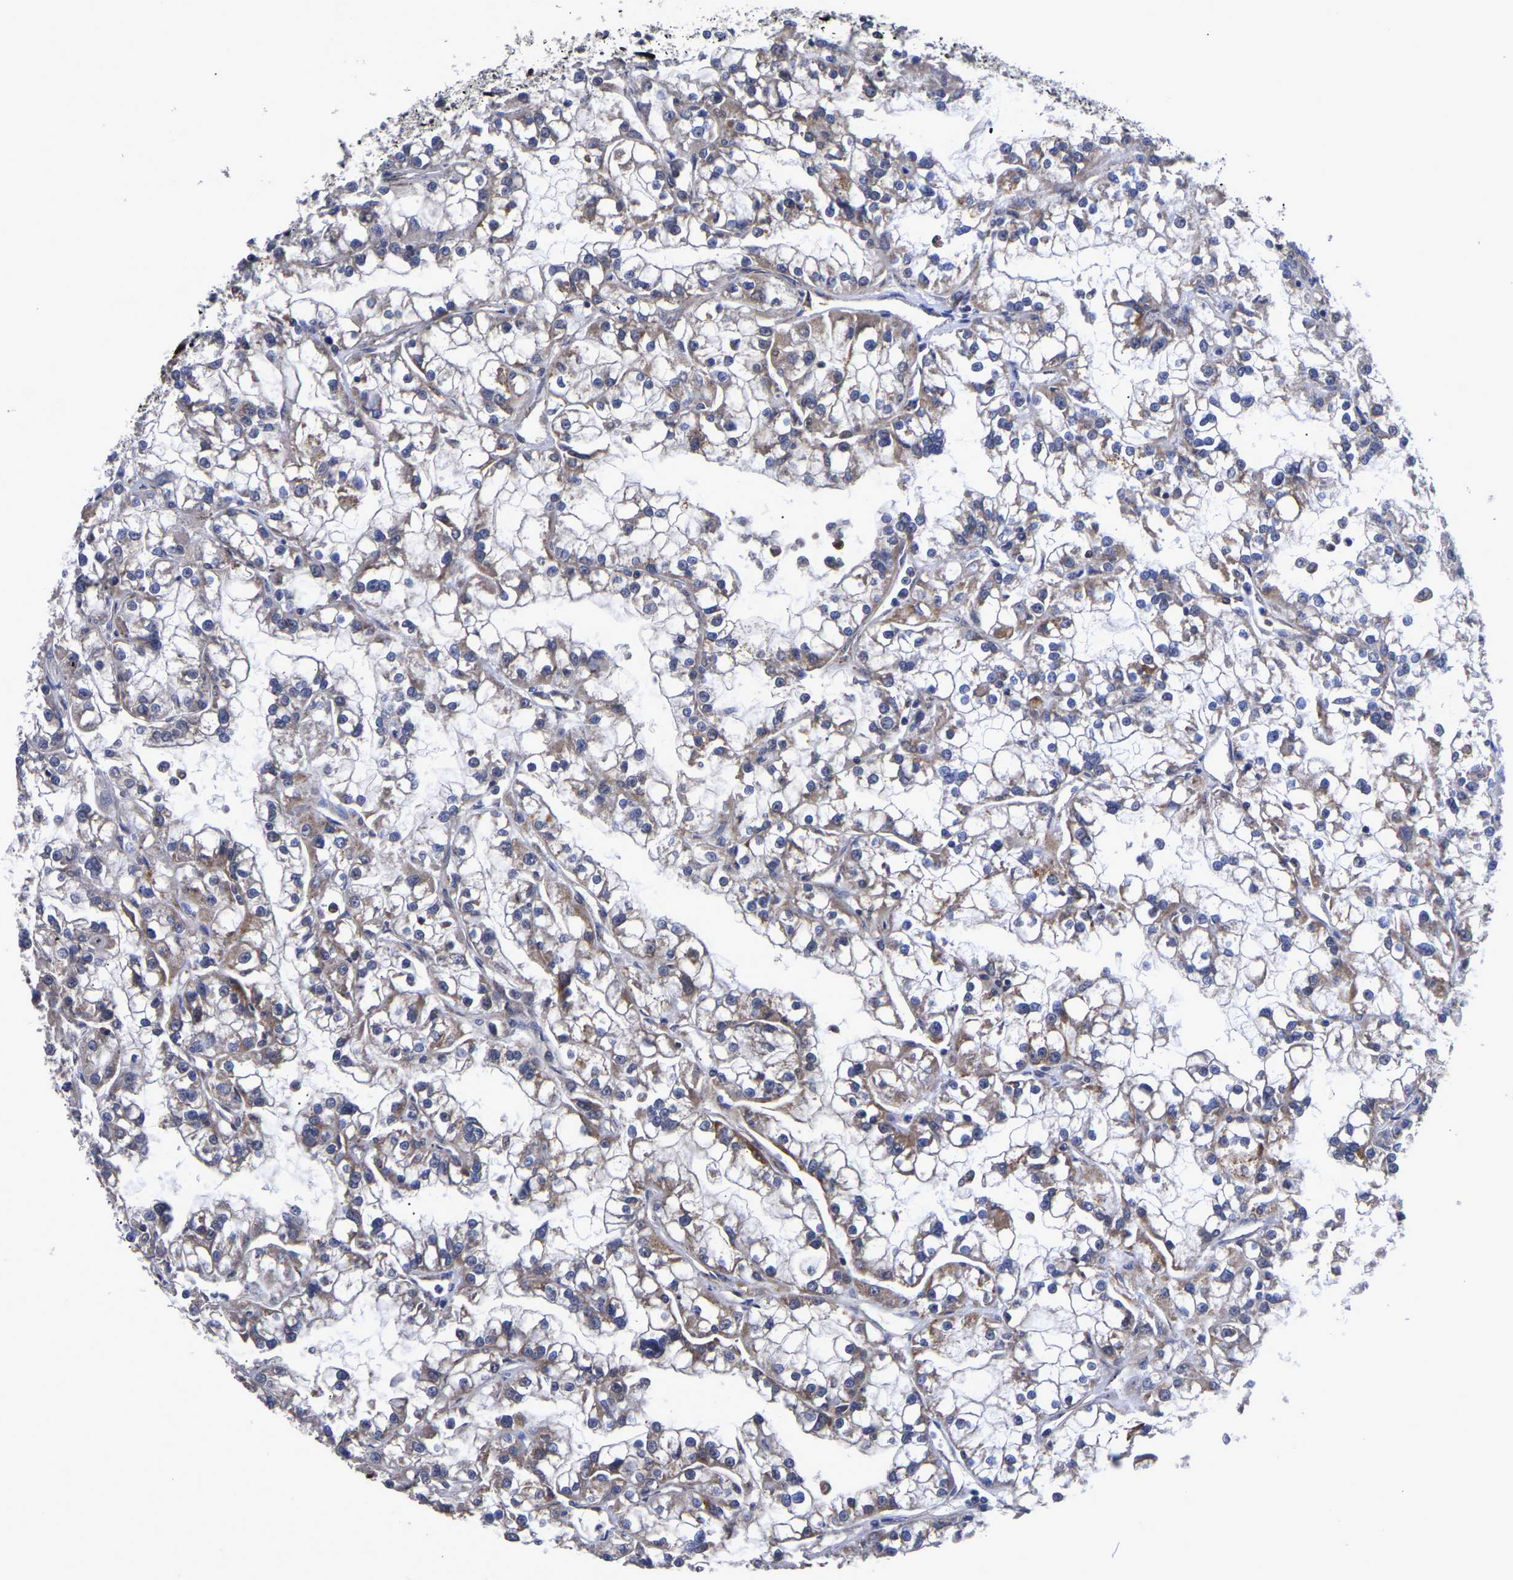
{"staining": {"intensity": "weak", "quantity": ">75%", "location": "cytoplasmic/membranous"}, "tissue": "renal cancer", "cell_type": "Tumor cells", "image_type": "cancer", "snomed": [{"axis": "morphology", "description": "Adenocarcinoma, NOS"}, {"axis": "topography", "description": "Kidney"}], "caption": "Renal adenocarcinoma stained with a brown dye displays weak cytoplasmic/membranous positive expression in about >75% of tumor cells.", "gene": "JUNB", "patient": {"sex": "female", "age": 52}}